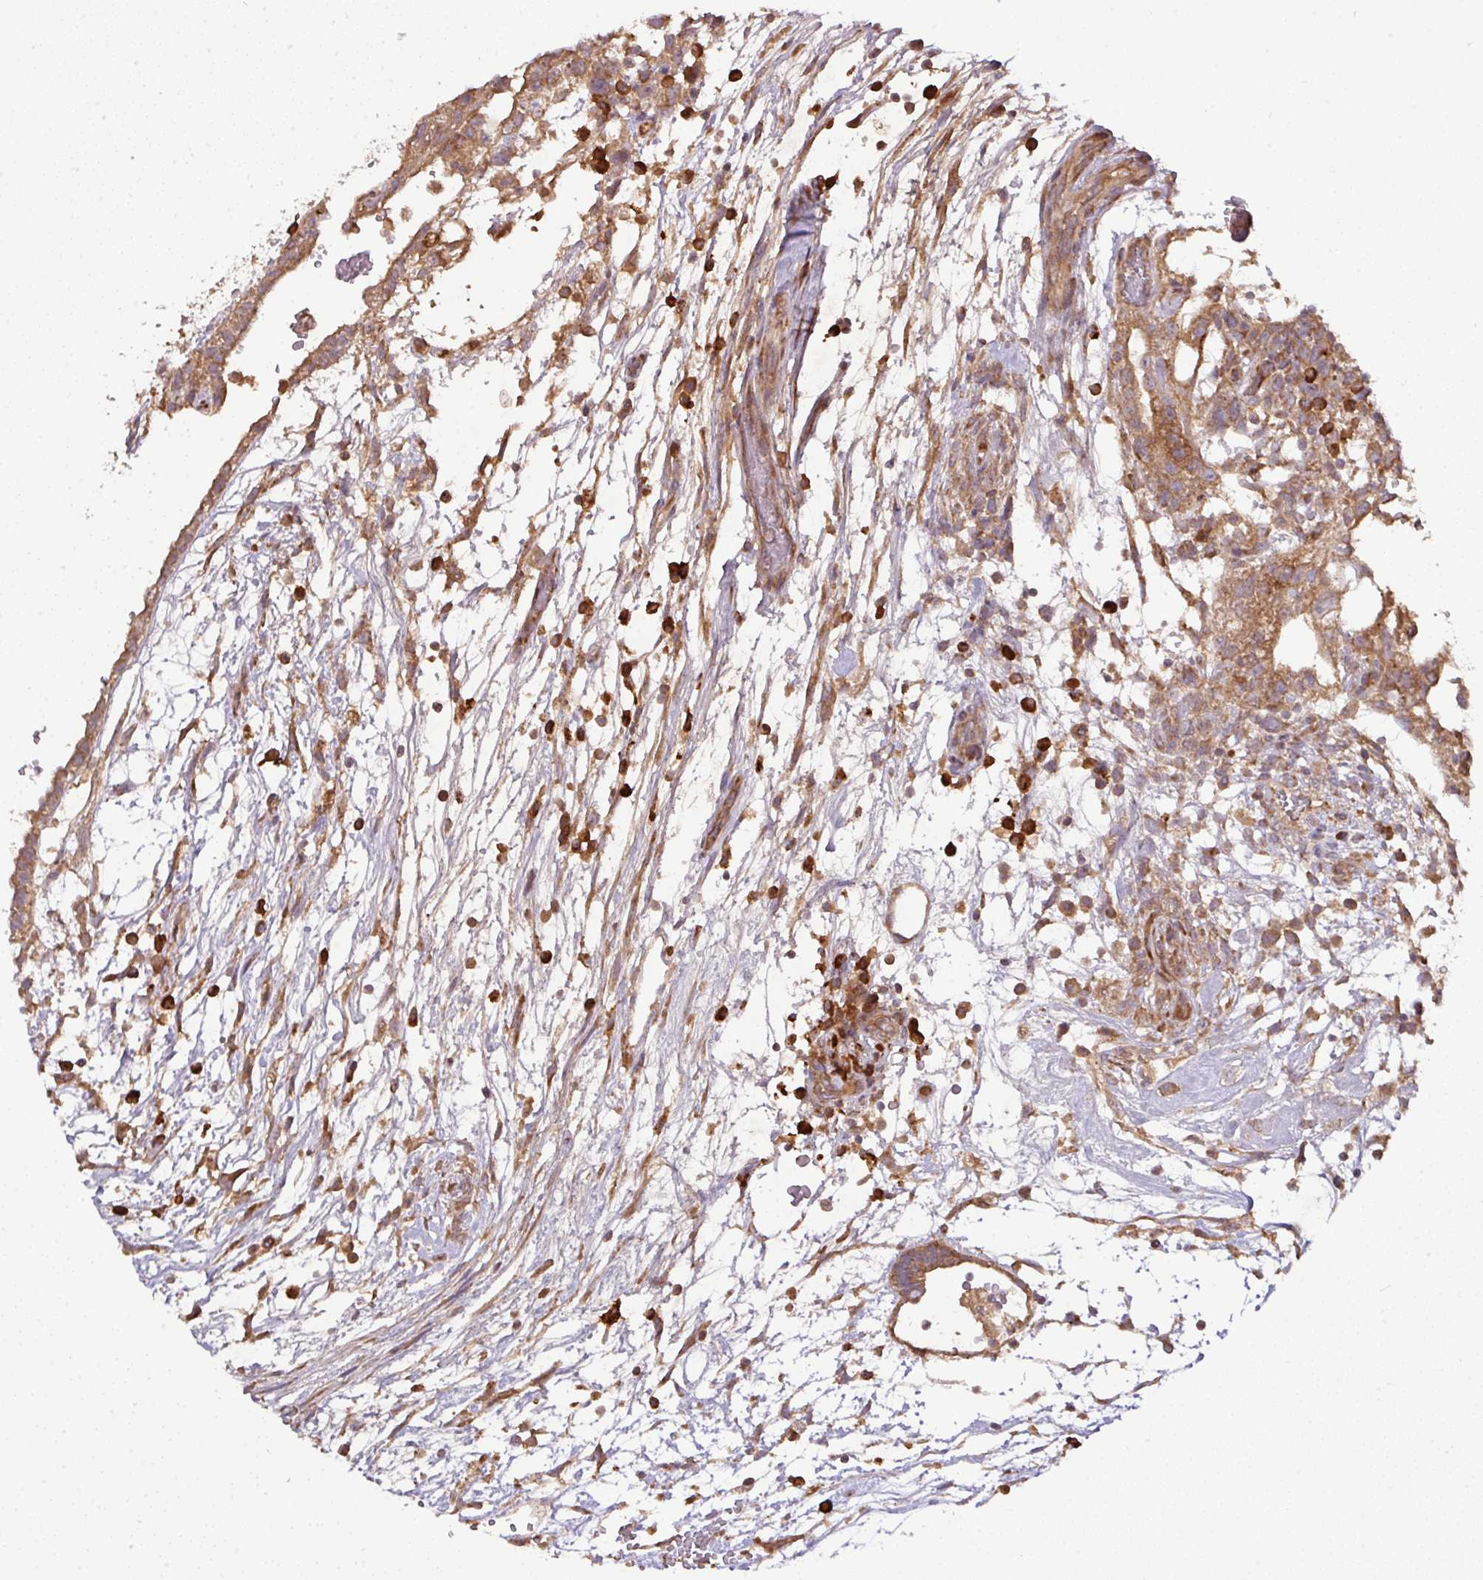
{"staining": {"intensity": "moderate", "quantity": ">75%", "location": "cytoplasmic/membranous"}, "tissue": "testis cancer", "cell_type": "Tumor cells", "image_type": "cancer", "snomed": [{"axis": "morphology", "description": "Carcinoma, Embryonal, NOS"}, {"axis": "topography", "description": "Testis"}], "caption": "The micrograph demonstrates immunohistochemical staining of embryonal carcinoma (testis). There is moderate cytoplasmic/membranous positivity is appreciated in approximately >75% of tumor cells.", "gene": "GALP", "patient": {"sex": "male", "age": 32}}